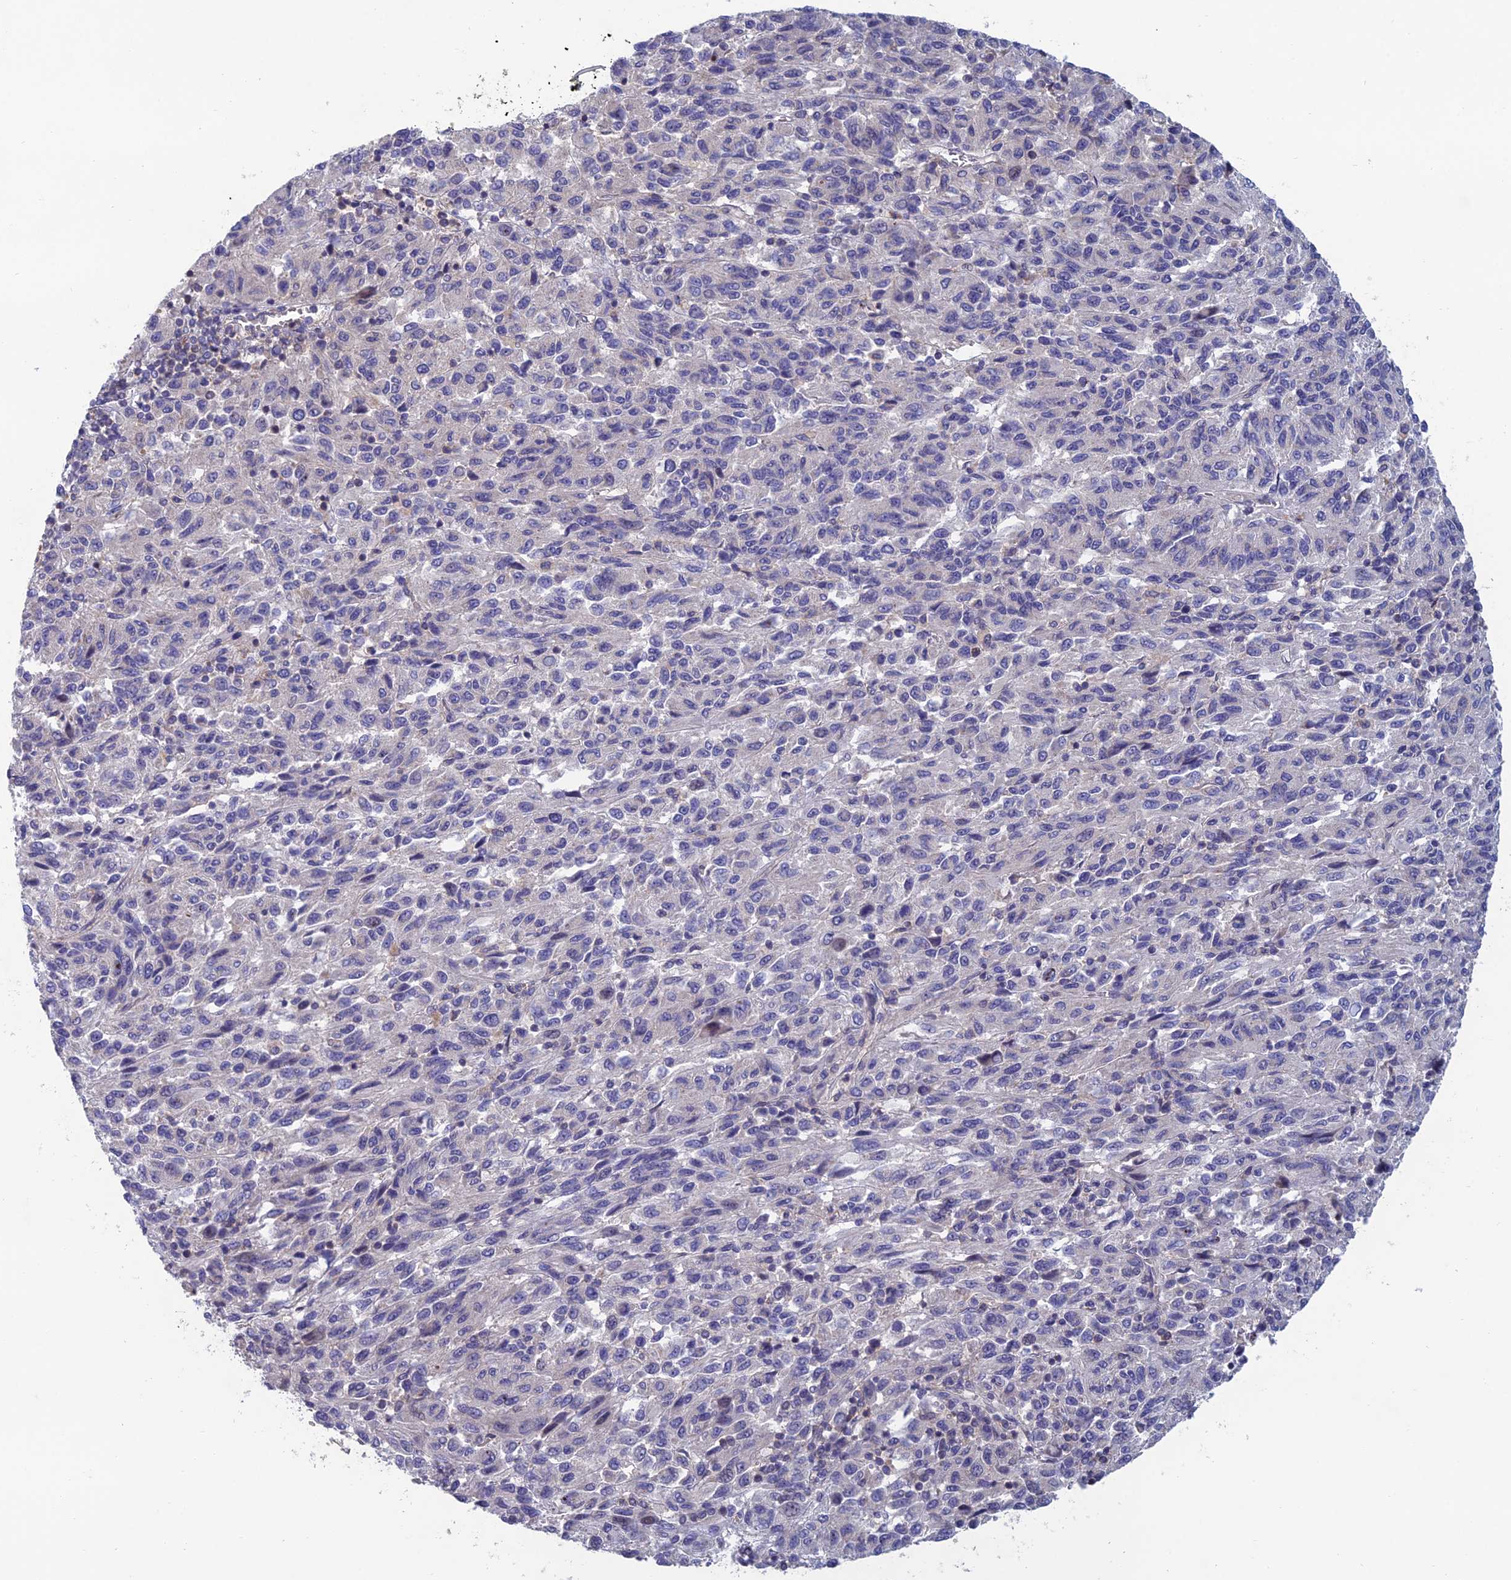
{"staining": {"intensity": "negative", "quantity": "none", "location": "none"}, "tissue": "melanoma", "cell_type": "Tumor cells", "image_type": "cancer", "snomed": [{"axis": "morphology", "description": "Malignant melanoma, Metastatic site"}, {"axis": "topography", "description": "Lung"}], "caption": "High power microscopy photomicrograph of an immunohistochemistry image of malignant melanoma (metastatic site), revealing no significant staining in tumor cells.", "gene": "USP37", "patient": {"sex": "male", "age": 64}}